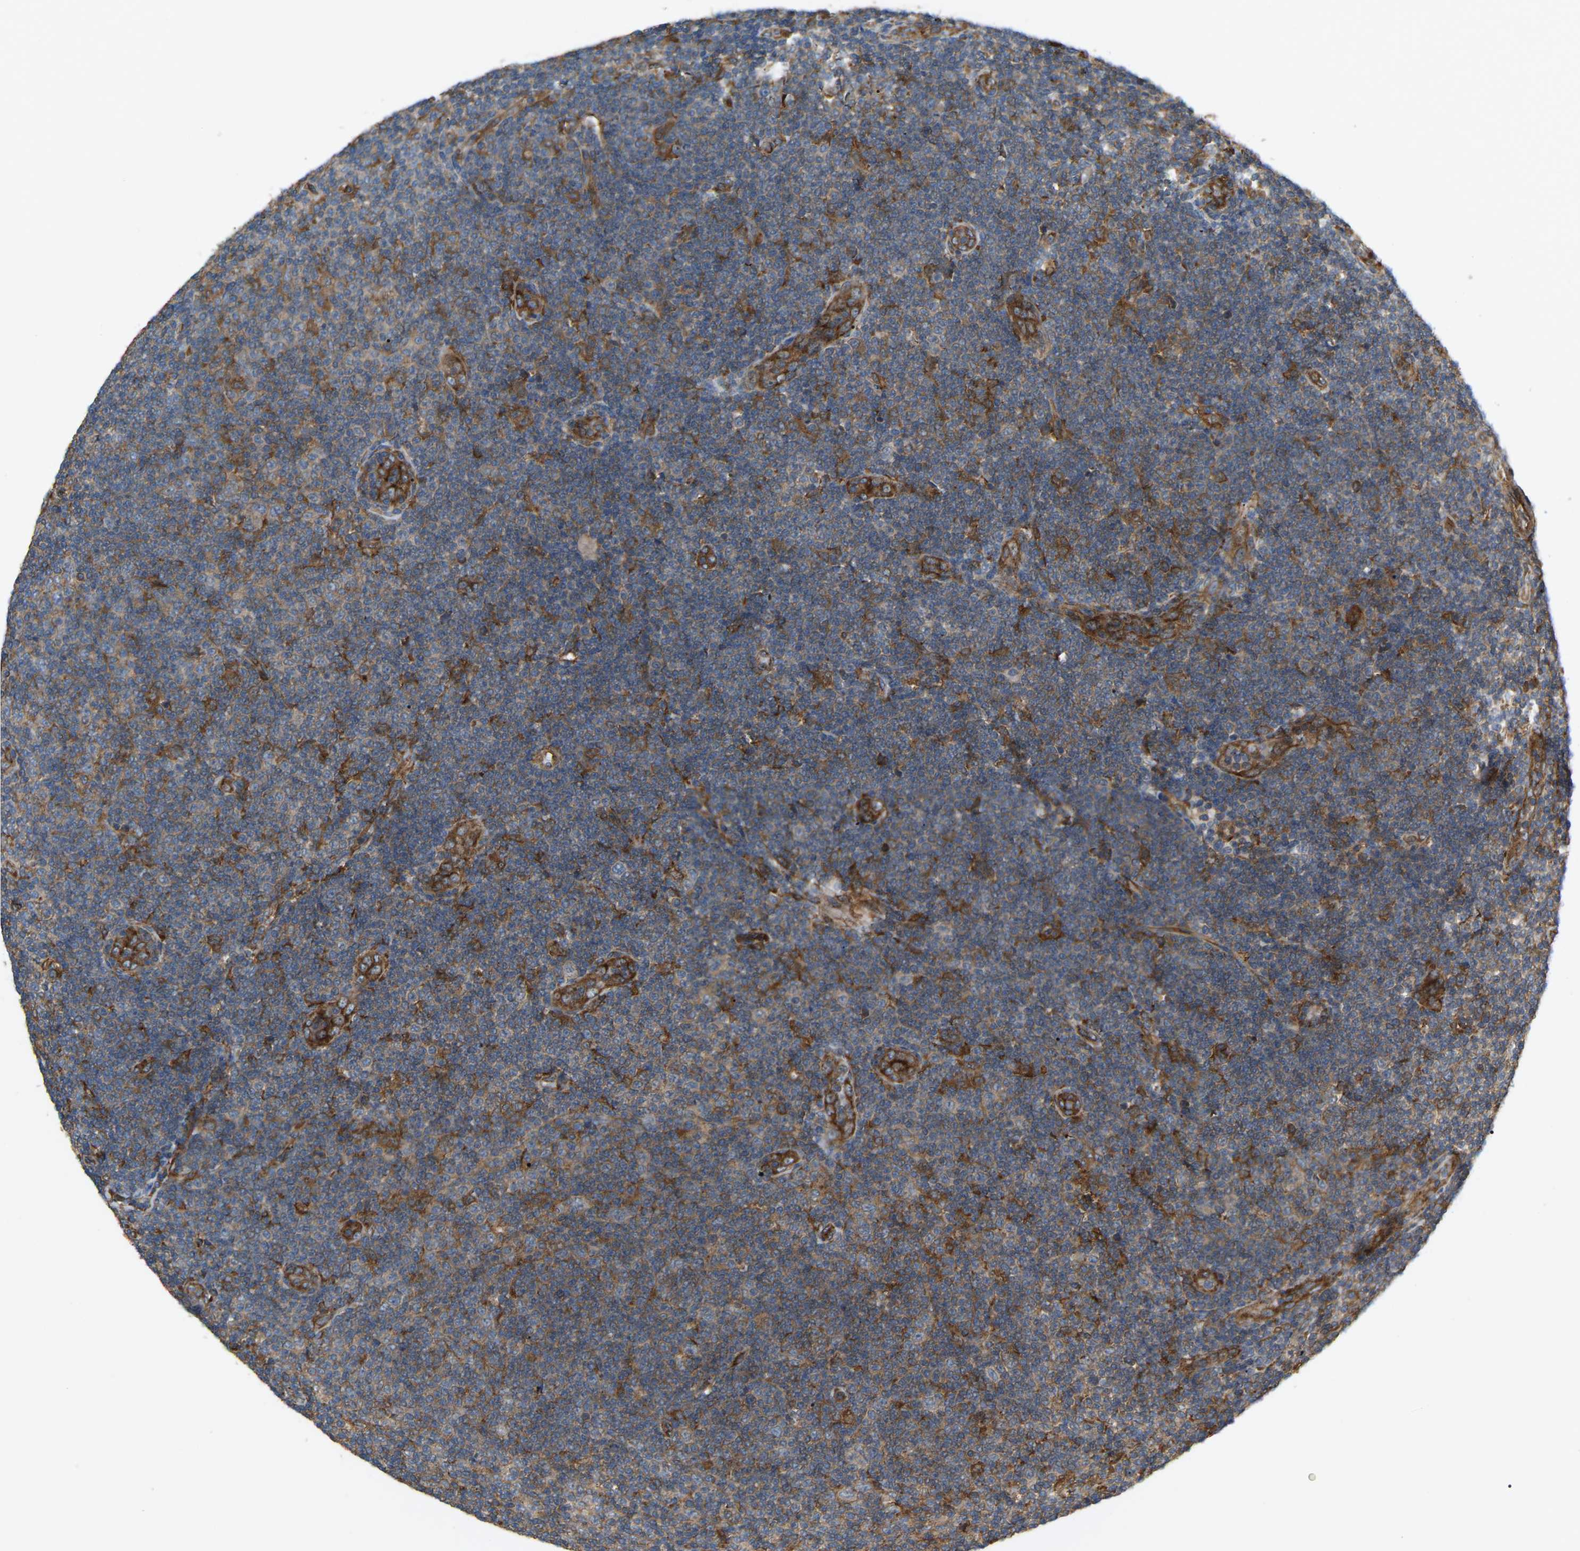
{"staining": {"intensity": "moderate", "quantity": ">75%", "location": "cytoplasmic/membranous"}, "tissue": "lymphoma", "cell_type": "Tumor cells", "image_type": "cancer", "snomed": [{"axis": "morphology", "description": "Malignant lymphoma, non-Hodgkin's type, Low grade"}, {"axis": "topography", "description": "Lymph node"}], "caption": "Low-grade malignant lymphoma, non-Hodgkin's type was stained to show a protein in brown. There is medium levels of moderate cytoplasmic/membranous expression in about >75% of tumor cells.", "gene": "PICALM", "patient": {"sex": "male", "age": 83}}